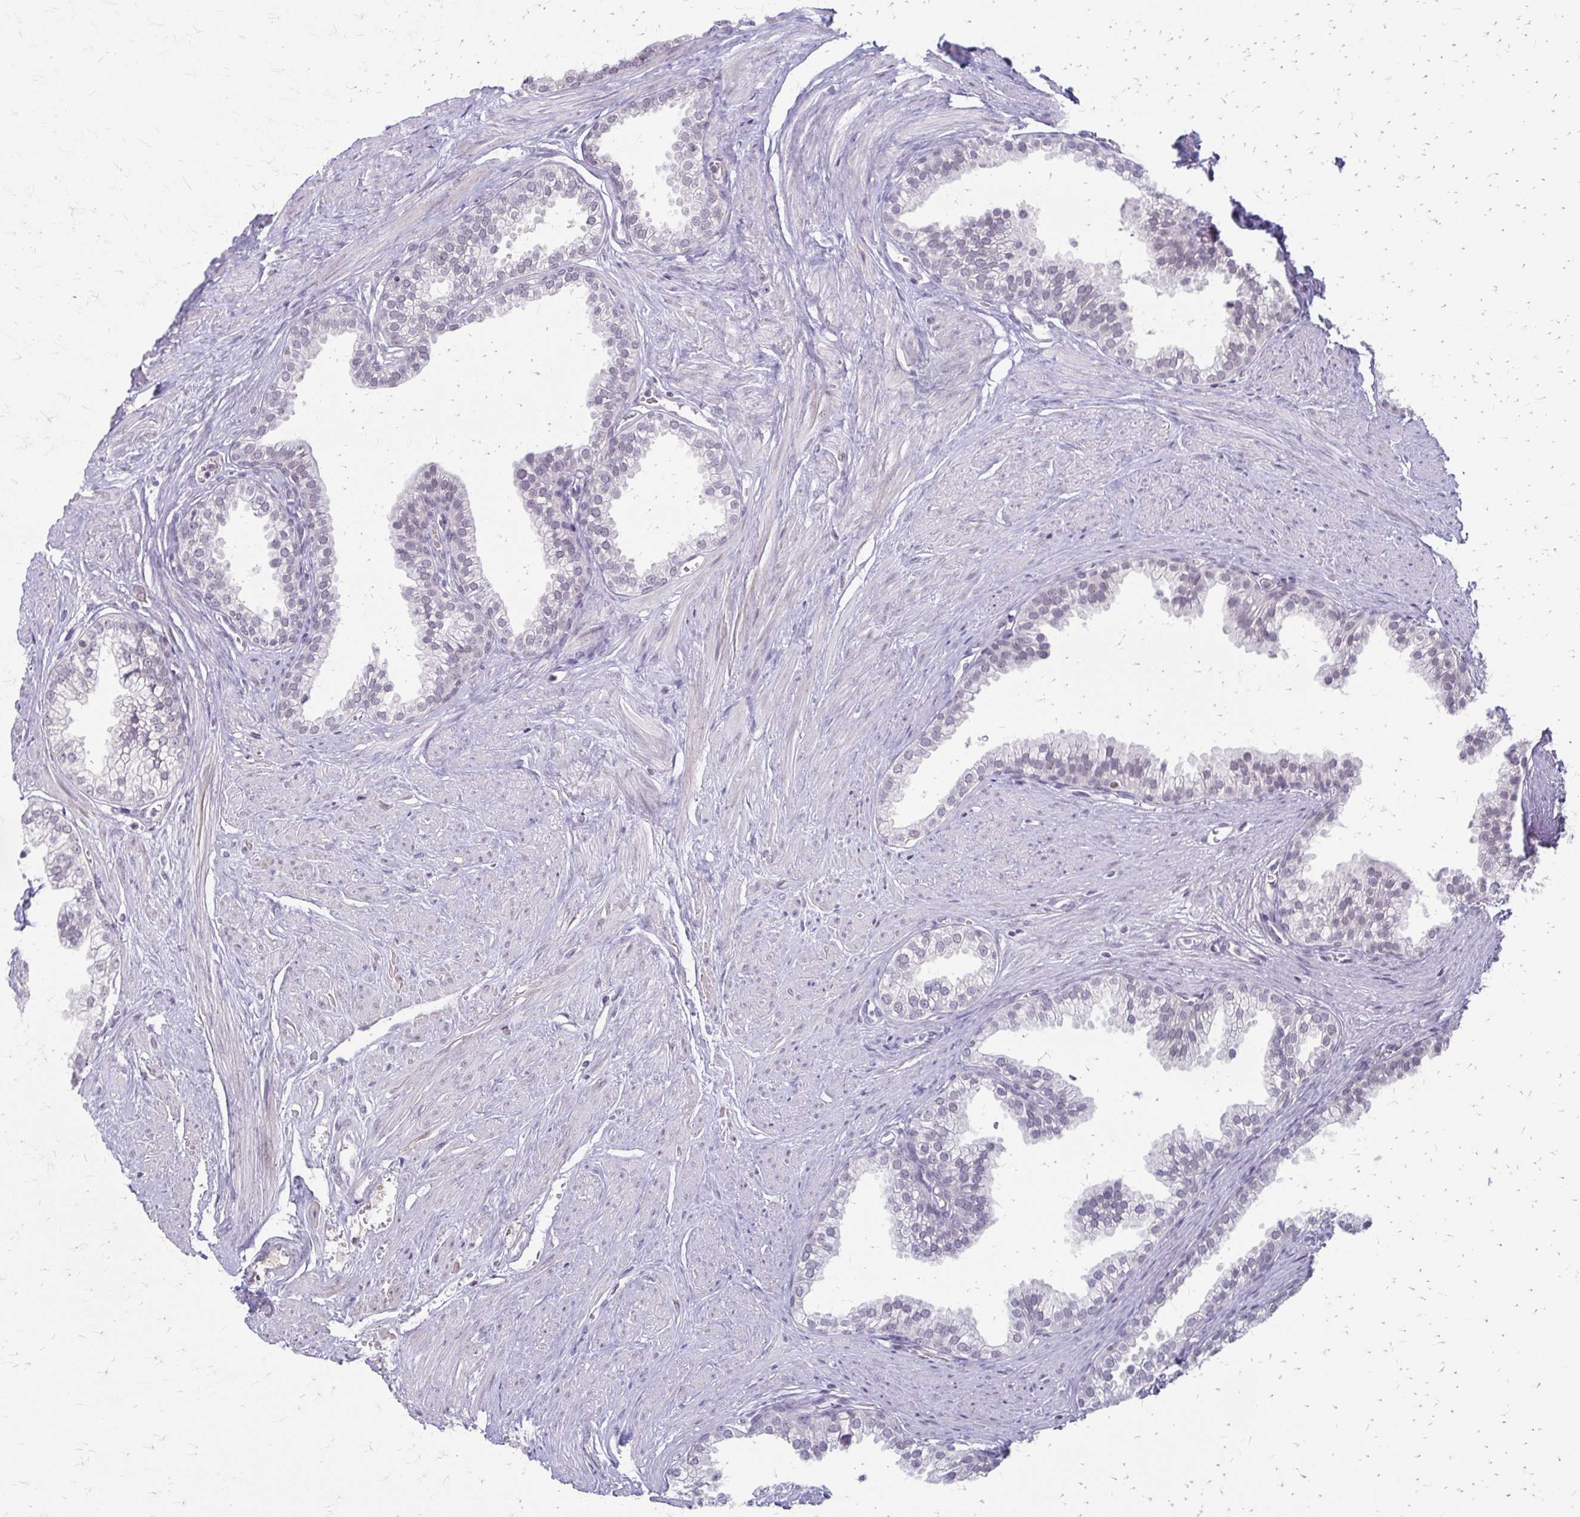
{"staining": {"intensity": "negative", "quantity": "none", "location": "none"}, "tissue": "prostate", "cell_type": "Glandular cells", "image_type": "normal", "snomed": [{"axis": "morphology", "description": "Normal tissue, NOS"}, {"axis": "topography", "description": "Prostate"}, {"axis": "topography", "description": "Peripheral nerve tissue"}], "caption": "This photomicrograph is of normal prostate stained with immunohistochemistry to label a protein in brown with the nuclei are counter-stained blue. There is no positivity in glandular cells. (Brightfield microscopy of DAB IHC at high magnification).", "gene": "EED", "patient": {"sex": "male", "age": 55}}